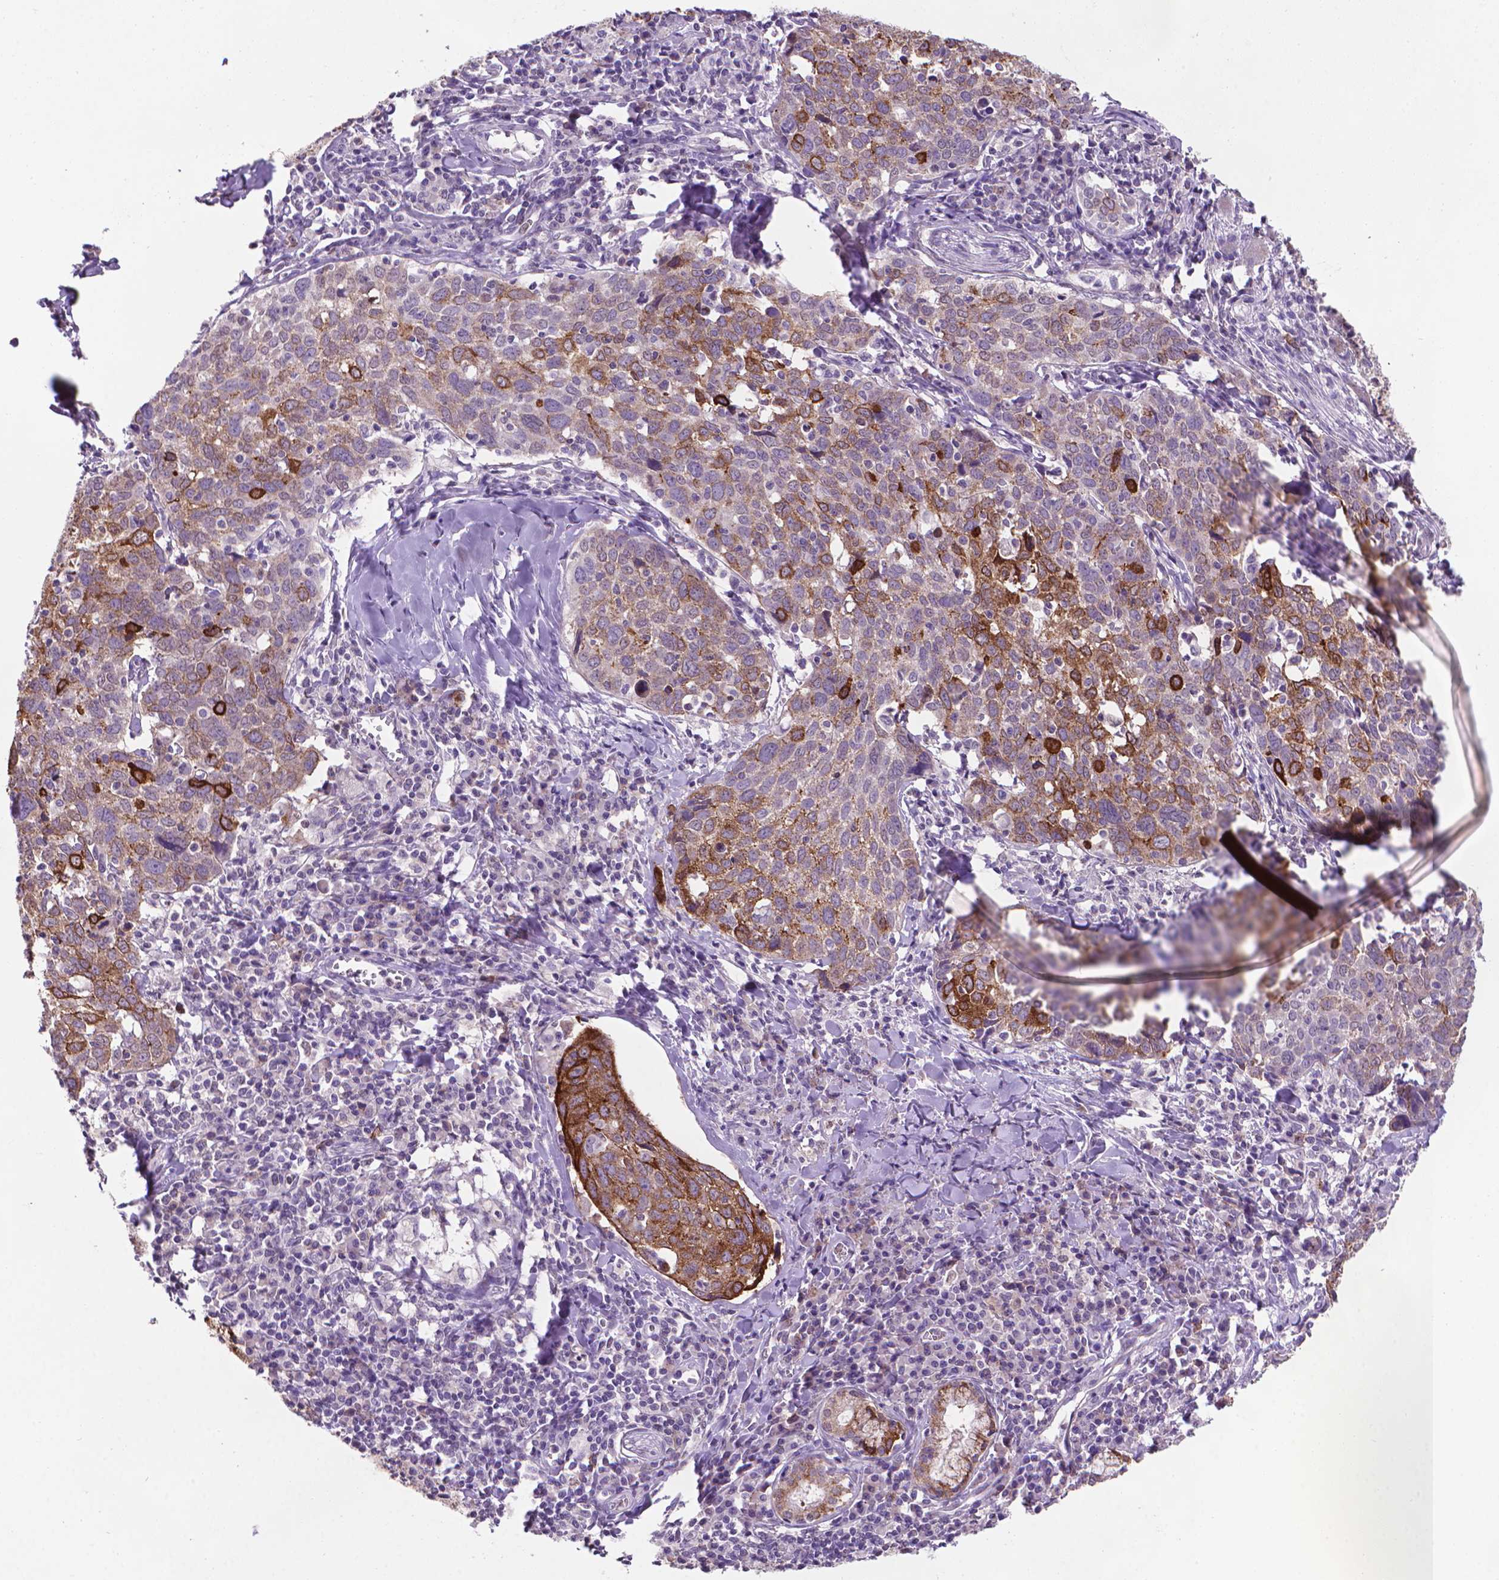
{"staining": {"intensity": "strong", "quantity": "25%-75%", "location": "cytoplasmic/membranous"}, "tissue": "lung cancer", "cell_type": "Tumor cells", "image_type": "cancer", "snomed": [{"axis": "morphology", "description": "Squamous cell carcinoma, NOS"}, {"axis": "topography", "description": "Lung"}], "caption": "Immunohistochemistry (IHC) image of squamous cell carcinoma (lung) stained for a protein (brown), which demonstrates high levels of strong cytoplasmic/membranous expression in approximately 25%-75% of tumor cells.", "gene": "MUC1", "patient": {"sex": "male", "age": 57}}